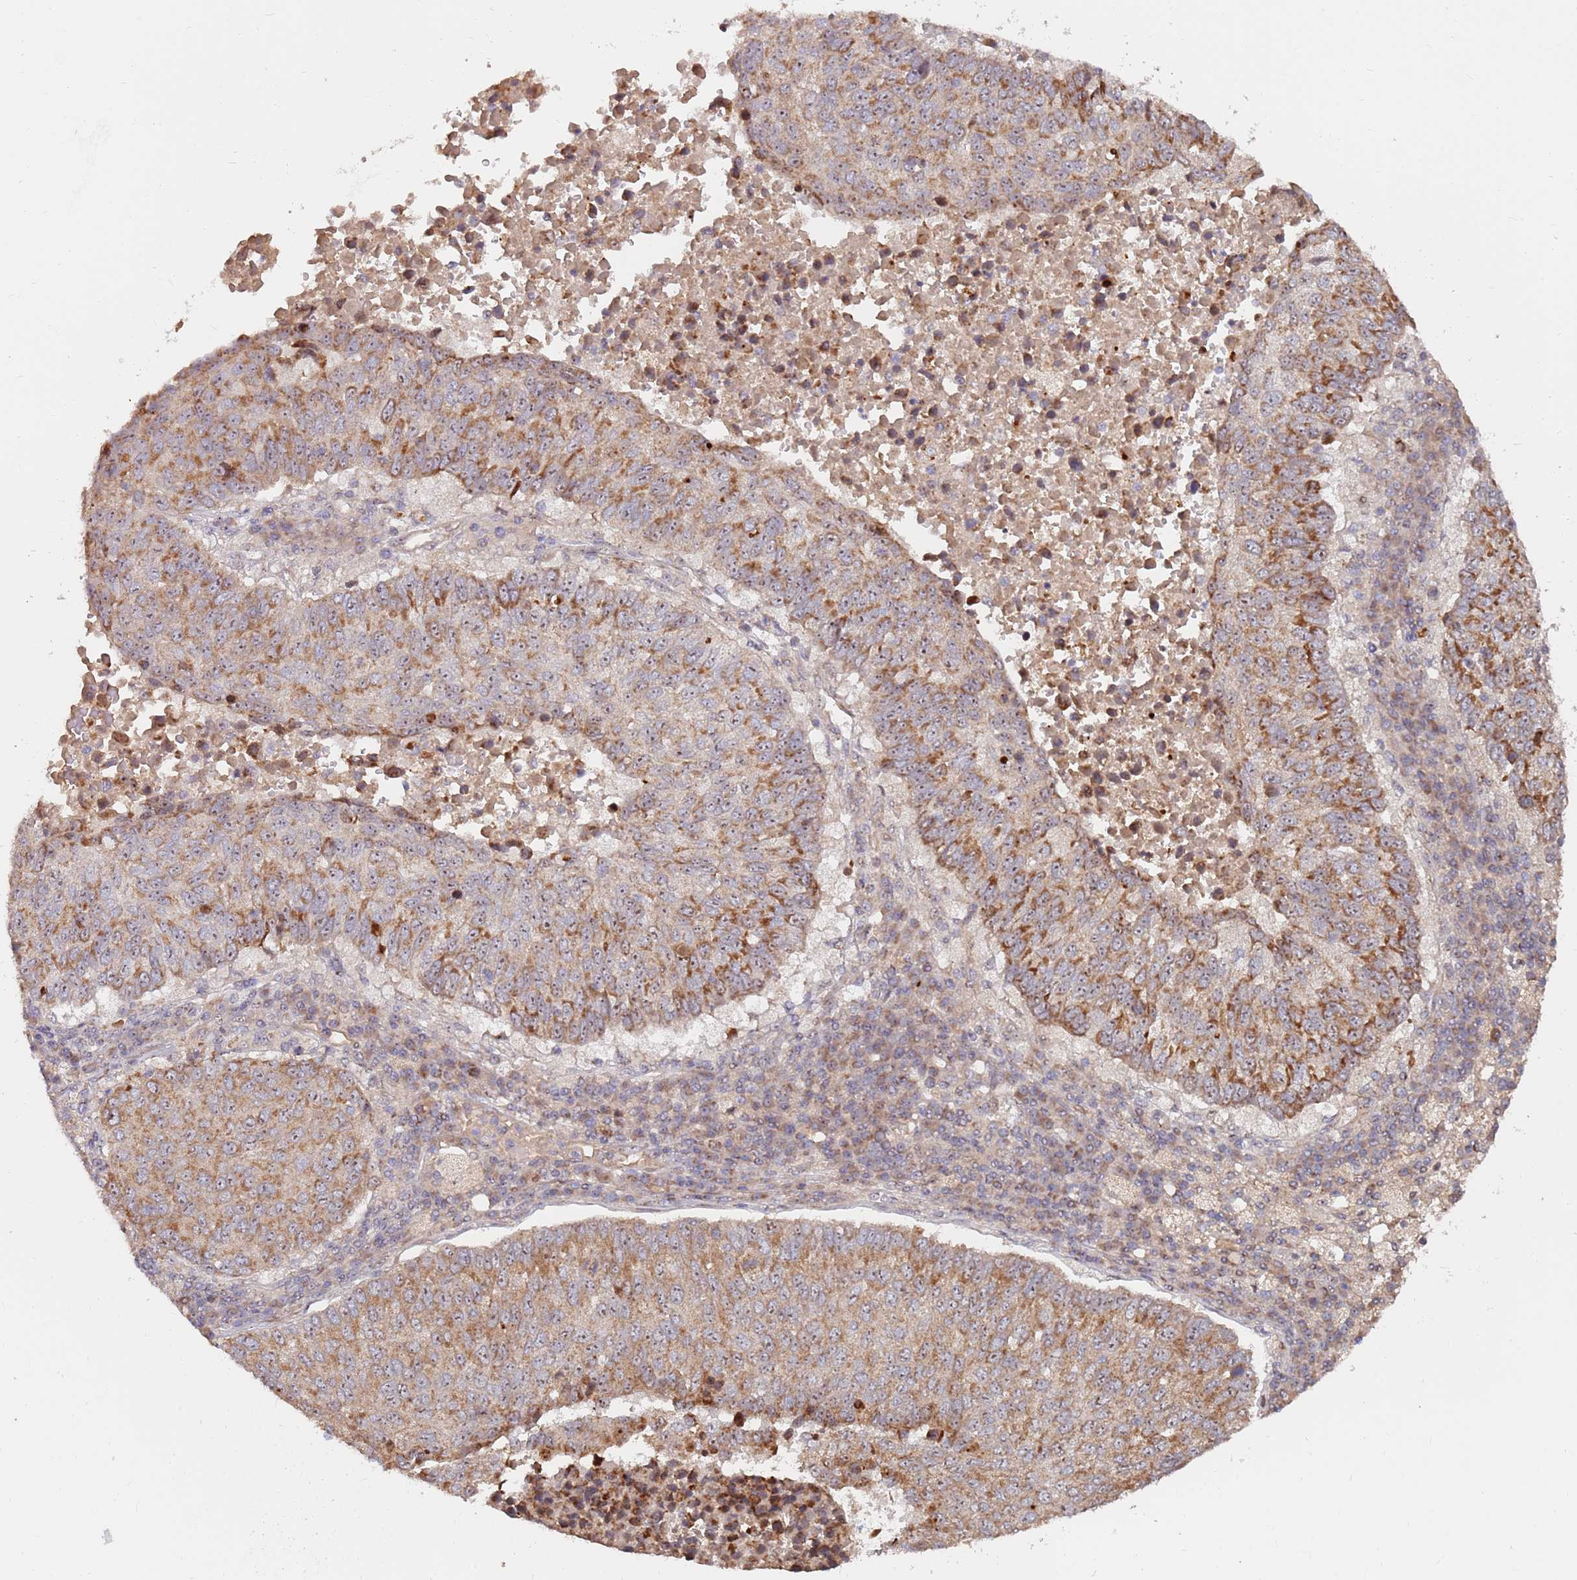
{"staining": {"intensity": "moderate", "quantity": ">75%", "location": "cytoplasmic/membranous,nuclear"}, "tissue": "lung cancer", "cell_type": "Tumor cells", "image_type": "cancer", "snomed": [{"axis": "morphology", "description": "Squamous cell carcinoma, NOS"}, {"axis": "topography", "description": "Lung"}], "caption": "Protein staining by IHC demonstrates moderate cytoplasmic/membranous and nuclear staining in approximately >75% of tumor cells in lung squamous cell carcinoma.", "gene": "KIF25", "patient": {"sex": "male", "age": 73}}